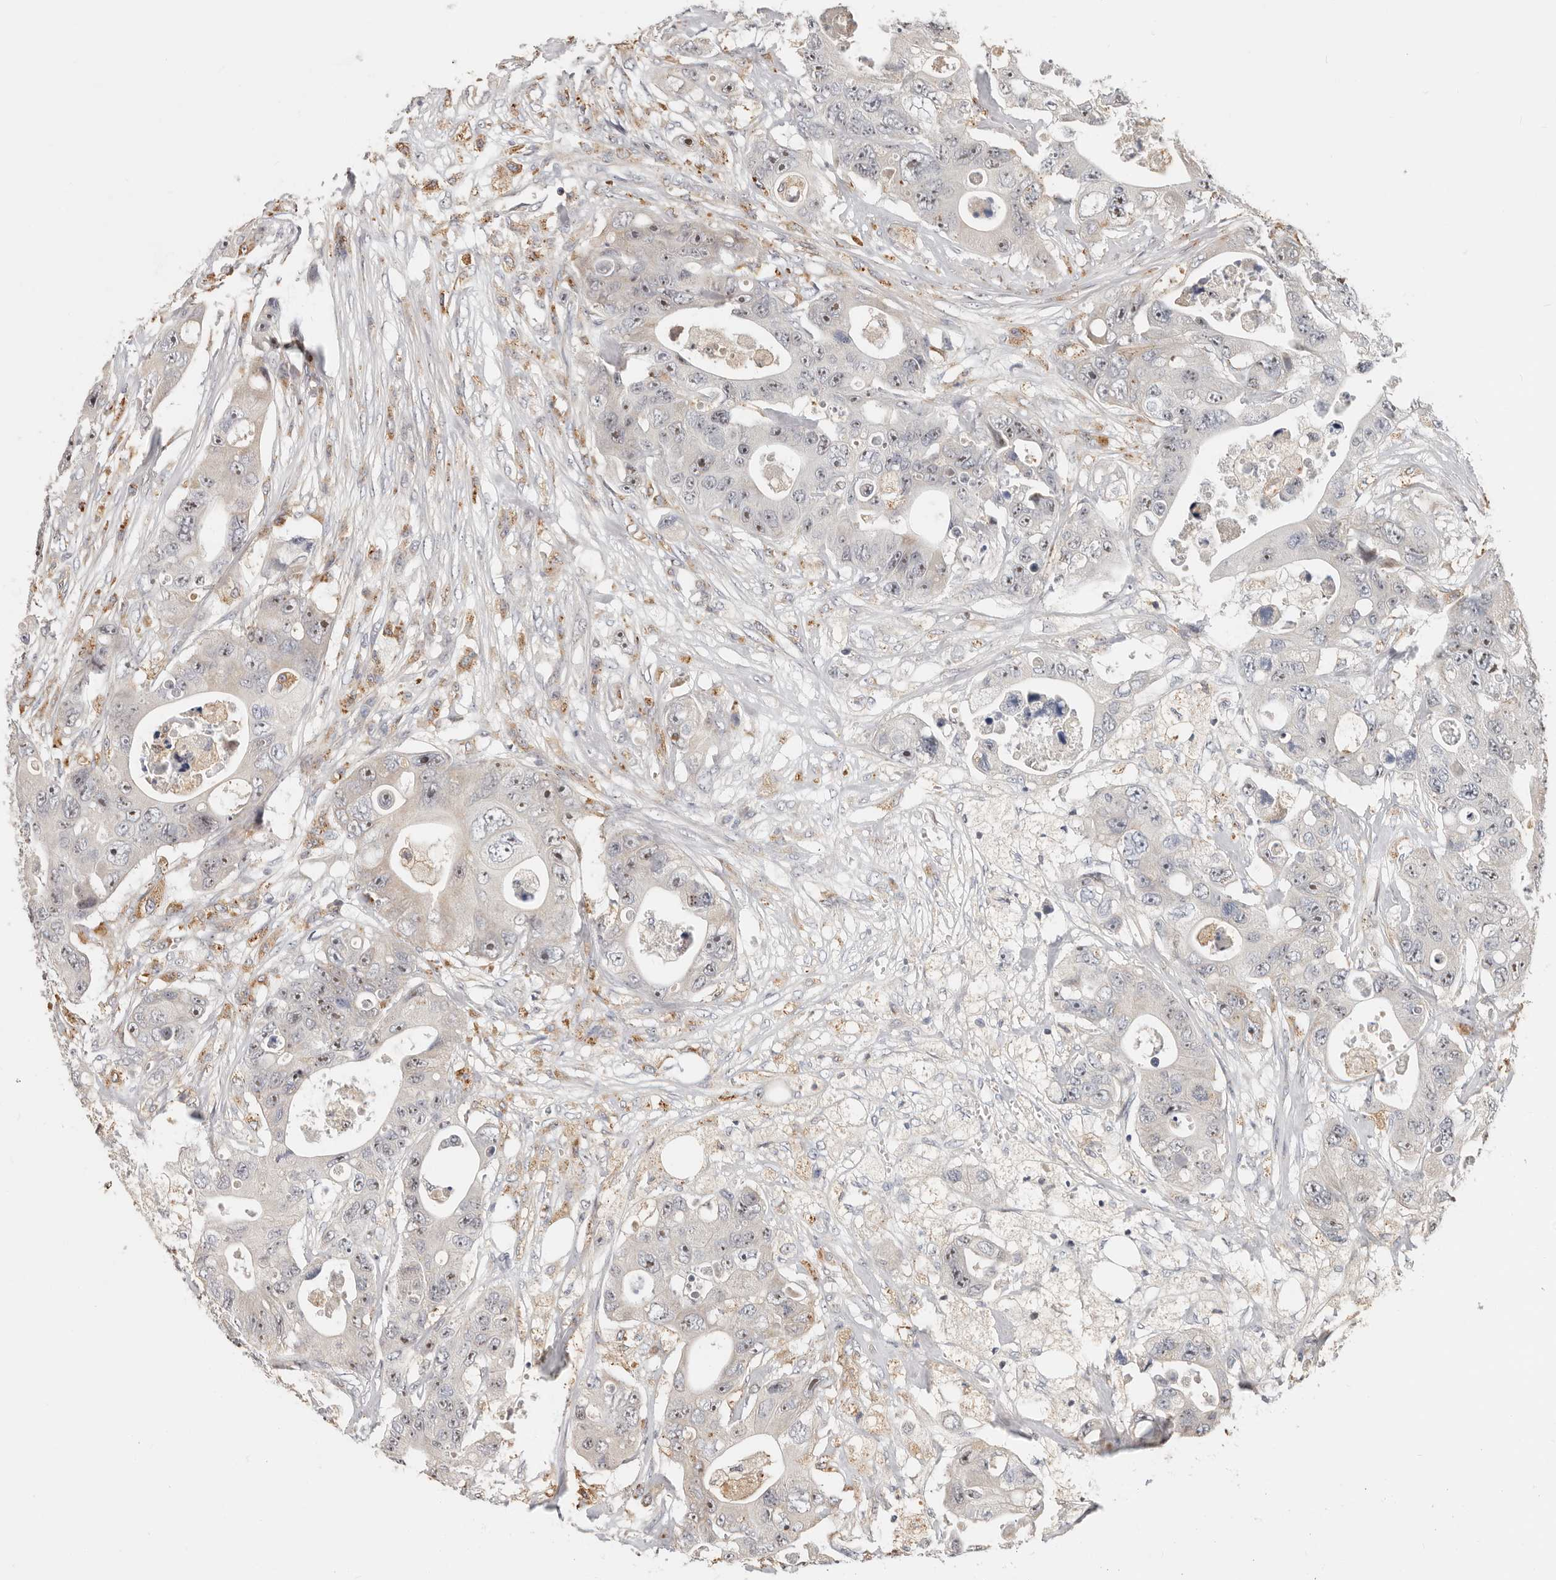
{"staining": {"intensity": "moderate", "quantity": "<25%", "location": "nuclear"}, "tissue": "colorectal cancer", "cell_type": "Tumor cells", "image_type": "cancer", "snomed": [{"axis": "morphology", "description": "Adenocarcinoma, NOS"}, {"axis": "topography", "description": "Colon"}], "caption": "A high-resolution micrograph shows immunohistochemistry staining of colorectal cancer, which shows moderate nuclear positivity in approximately <25% of tumor cells.", "gene": "ZRANB1", "patient": {"sex": "female", "age": 46}}